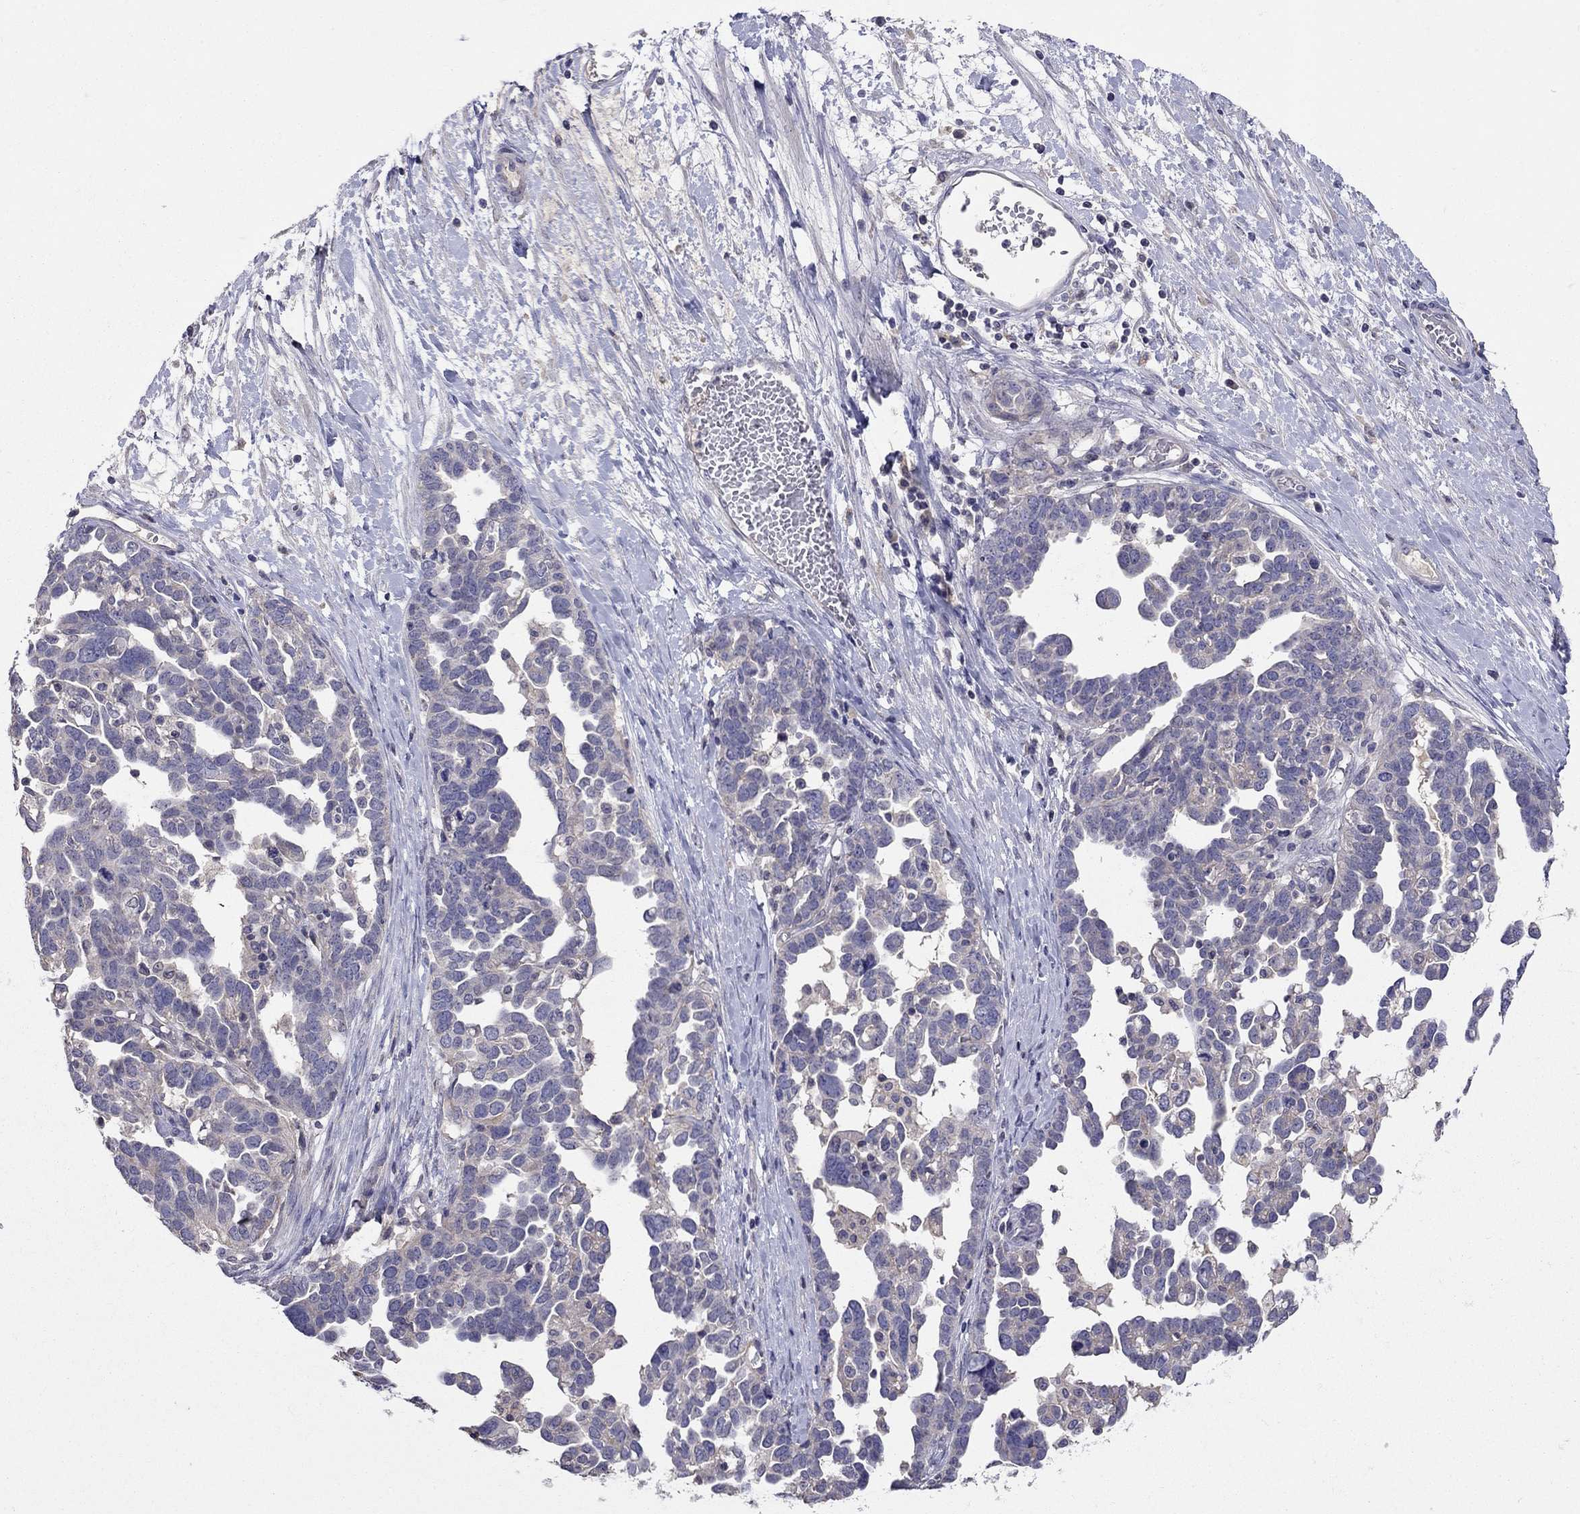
{"staining": {"intensity": "negative", "quantity": "none", "location": "none"}, "tissue": "ovarian cancer", "cell_type": "Tumor cells", "image_type": "cancer", "snomed": [{"axis": "morphology", "description": "Cystadenocarcinoma, serous, NOS"}, {"axis": "topography", "description": "Ovary"}], "caption": "Ovarian cancer (serous cystadenocarcinoma) stained for a protein using immunohistochemistry exhibits no expression tumor cells.", "gene": "RTP5", "patient": {"sex": "female", "age": 54}}